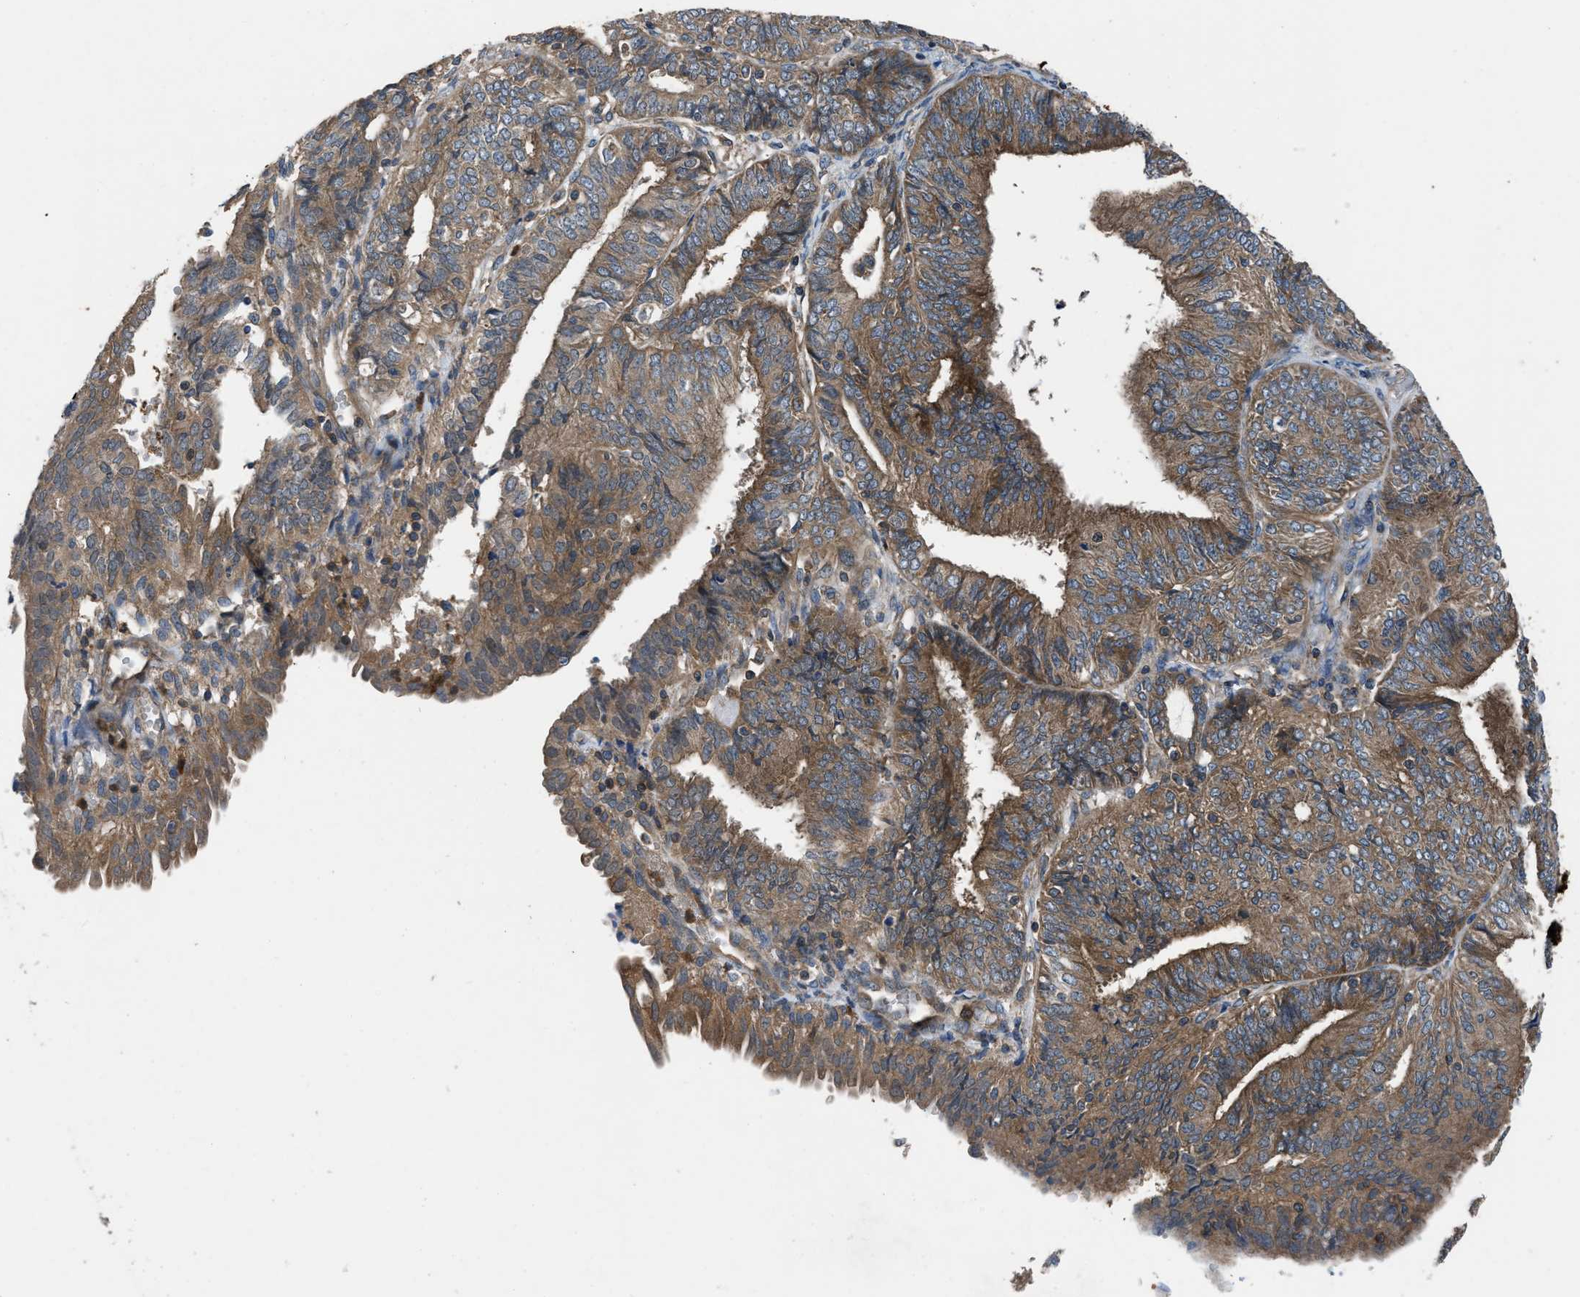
{"staining": {"intensity": "moderate", "quantity": ">75%", "location": "cytoplasmic/membranous"}, "tissue": "endometrial cancer", "cell_type": "Tumor cells", "image_type": "cancer", "snomed": [{"axis": "morphology", "description": "Adenocarcinoma, NOS"}, {"axis": "topography", "description": "Endometrium"}], "caption": "Brown immunohistochemical staining in endometrial cancer (adenocarcinoma) displays moderate cytoplasmic/membranous positivity in about >75% of tumor cells.", "gene": "USP25", "patient": {"sex": "female", "age": 58}}